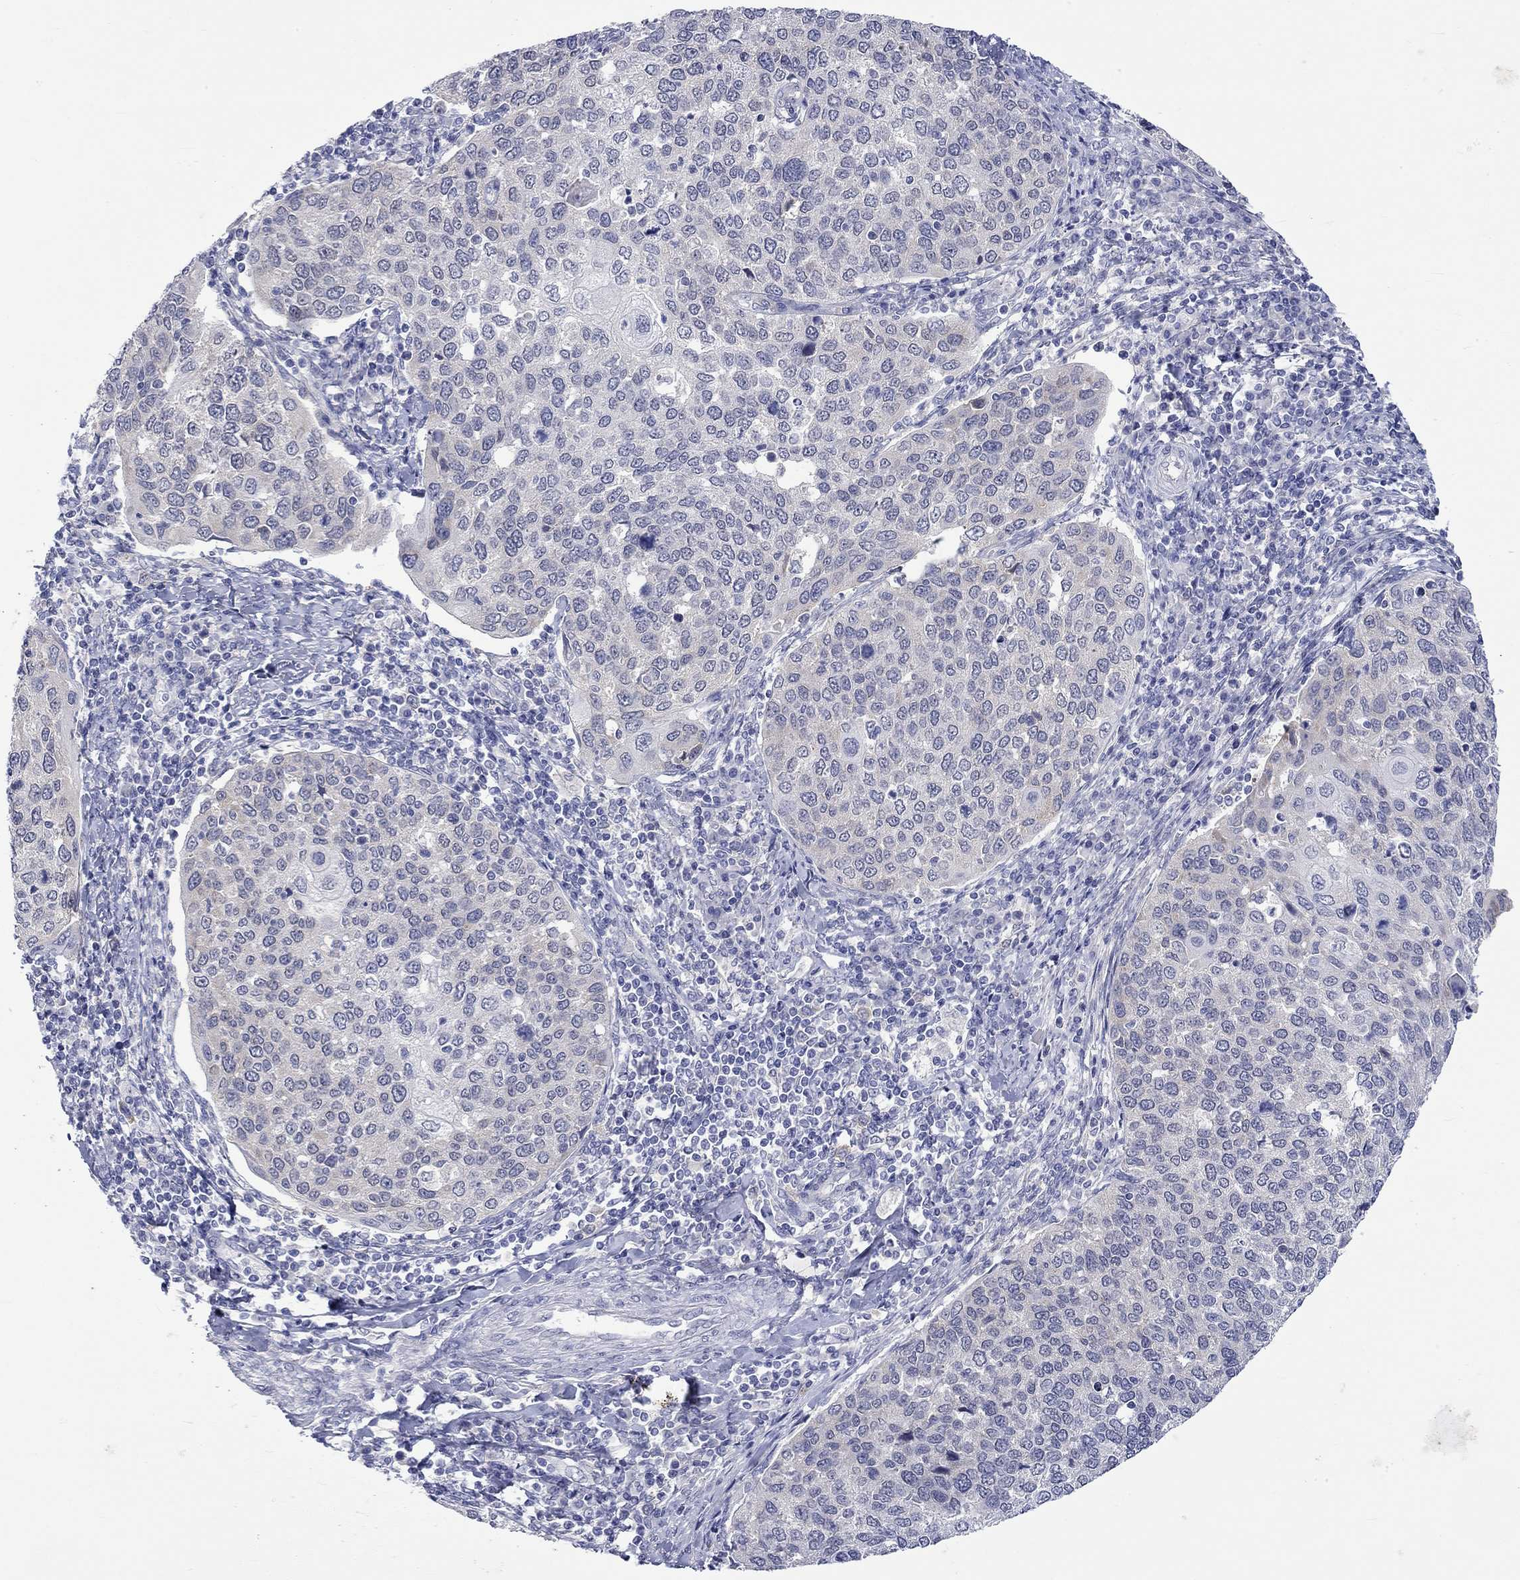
{"staining": {"intensity": "negative", "quantity": "none", "location": "none"}, "tissue": "cervical cancer", "cell_type": "Tumor cells", "image_type": "cancer", "snomed": [{"axis": "morphology", "description": "Squamous cell carcinoma, NOS"}, {"axis": "topography", "description": "Cervix"}], "caption": "Tumor cells are negative for brown protein staining in cervical cancer.", "gene": "CERS1", "patient": {"sex": "female", "age": 54}}